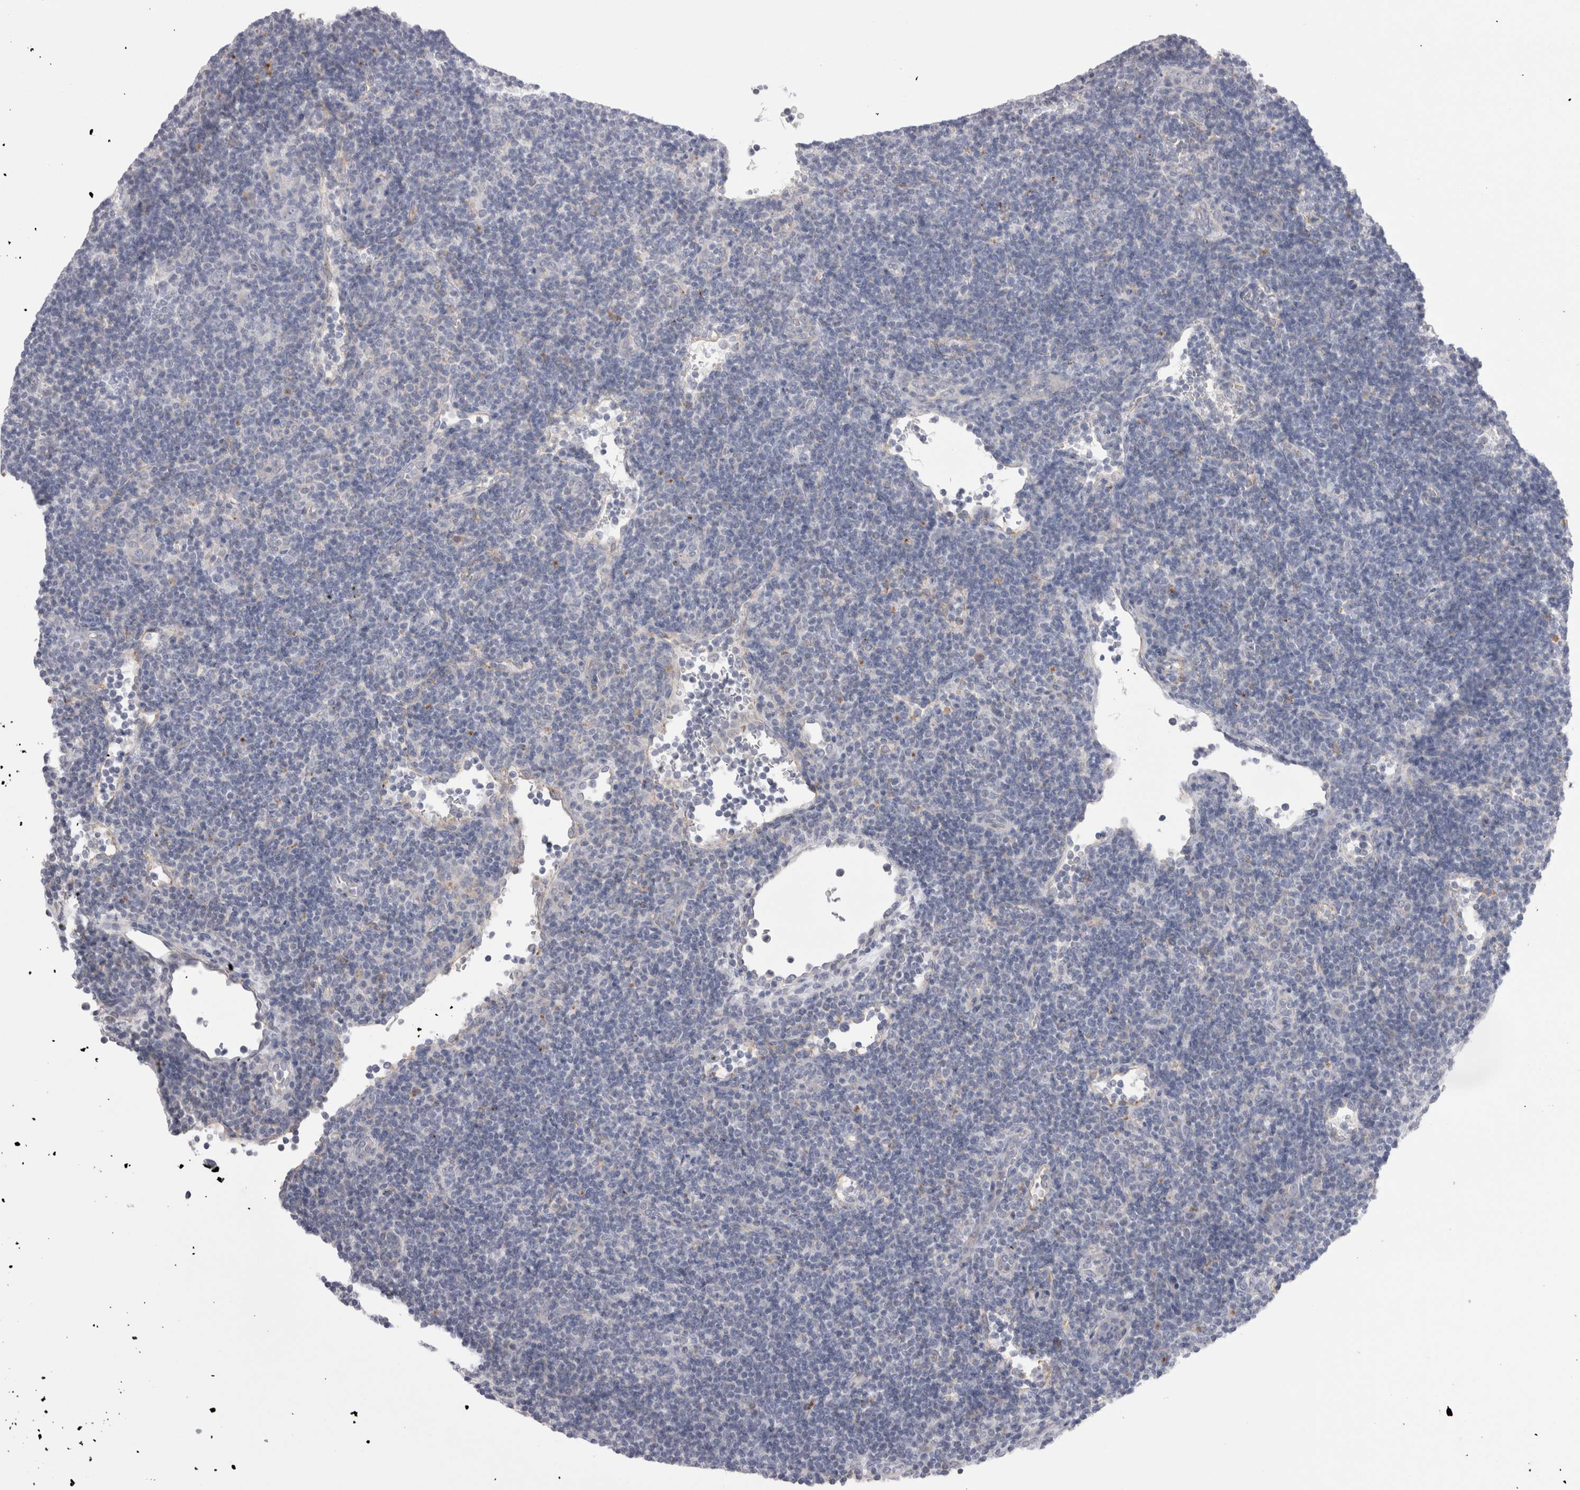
{"staining": {"intensity": "negative", "quantity": "none", "location": "none"}, "tissue": "lymphoma", "cell_type": "Tumor cells", "image_type": "cancer", "snomed": [{"axis": "morphology", "description": "Hodgkin's disease, NOS"}, {"axis": "topography", "description": "Lymph node"}], "caption": "High magnification brightfield microscopy of Hodgkin's disease stained with DAB (brown) and counterstained with hematoxylin (blue): tumor cells show no significant staining. (DAB (3,3'-diaminobenzidine) immunohistochemistry with hematoxylin counter stain).", "gene": "EPDR1", "patient": {"sex": "female", "age": 57}}